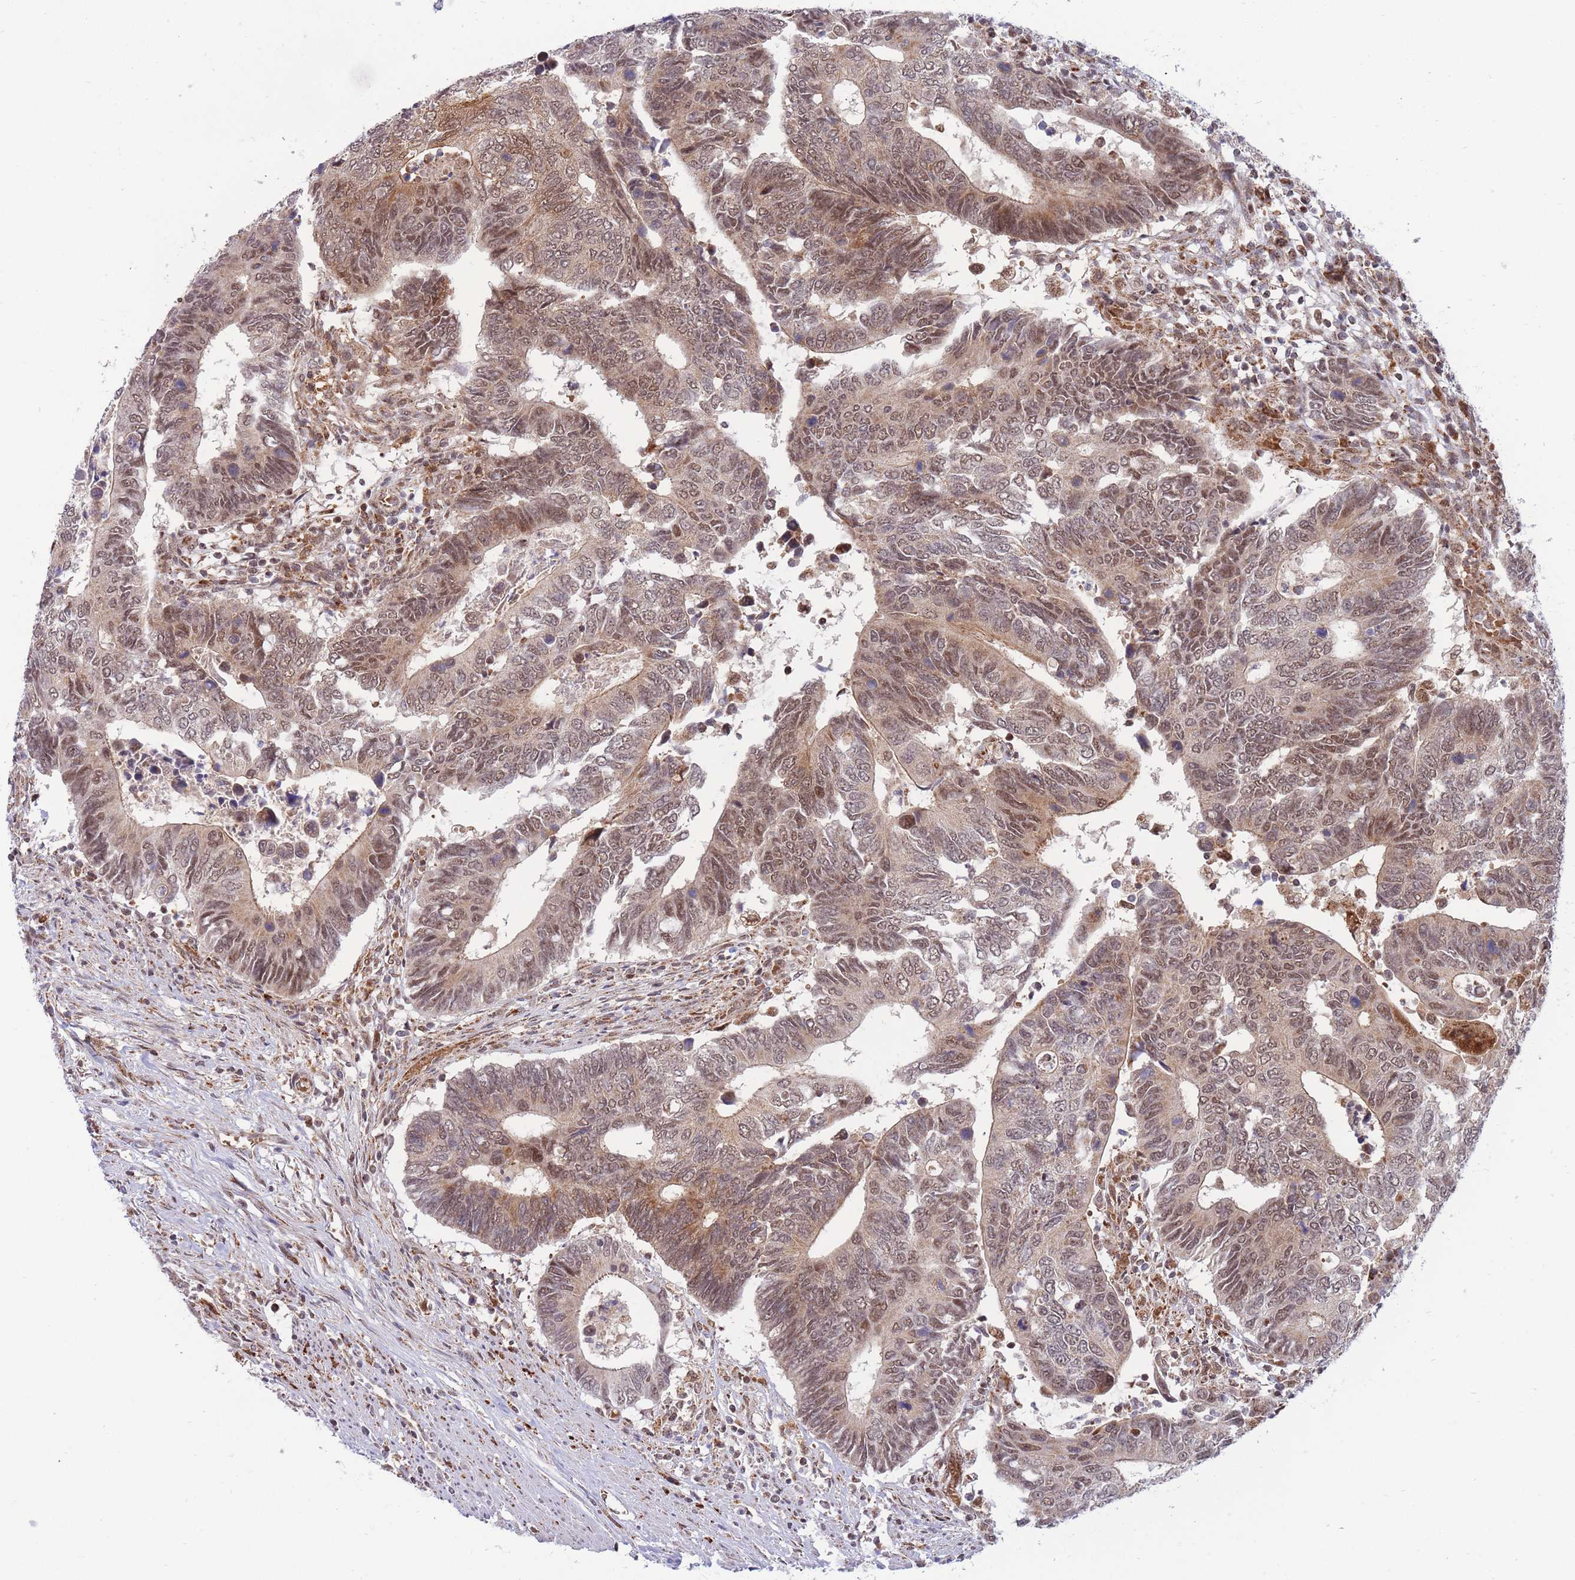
{"staining": {"intensity": "moderate", "quantity": ">75%", "location": "cytoplasmic/membranous,nuclear"}, "tissue": "colorectal cancer", "cell_type": "Tumor cells", "image_type": "cancer", "snomed": [{"axis": "morphology", "description": "Adenocarcinoma, NOS"}, {"axis": "topography", "description": "Colon"}], "caption": "Human colorectal cancer stained with a protein marker displays moderate staining in tumor cells.", "gene": "BOD1L1", "patient": {"sex": "male", "age": 87}}